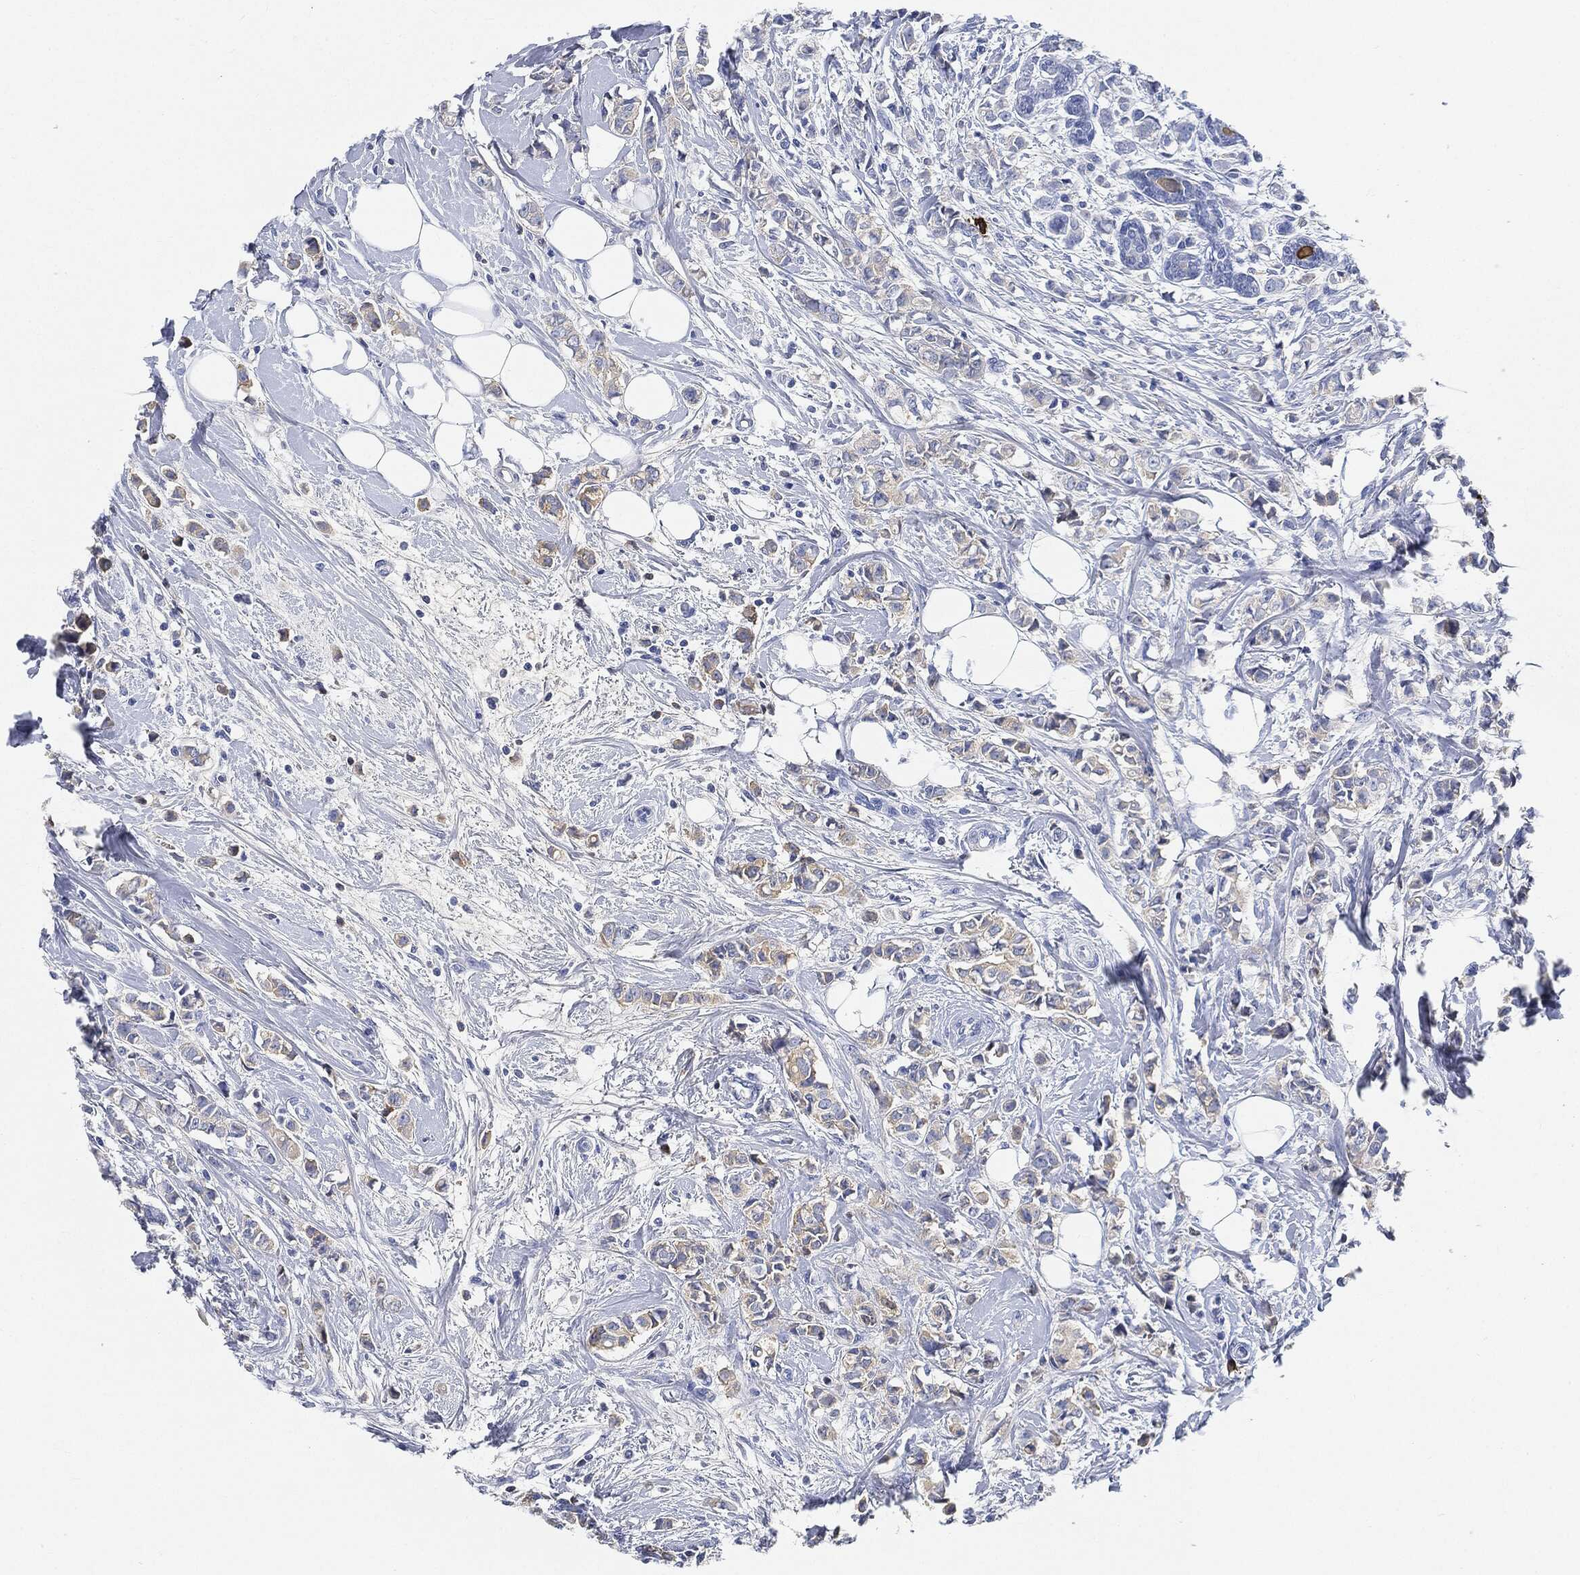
{"staining": {"intensity": "negative", "quantity": "none", "location": "none"}, "tissue": "breast cancer", "cell_type": "Tumor cells", "image_type": "cancer", "snomed": [{"axis": "morphology", "description": "Normal tissue, NOS"}, {"axis": "morphology", "description": "Duct carcinoma"}, {"axis": "topography", "description": "Breast"}], "caption": "Protein analysis of breast cancer (invasive ductal carcinoma) reveals no significant expression in tumor cells. Brightfield microscopy of immunohistochemistry stained with DAB (3,3'-diaminobenzidine) (brown) and hematoxylin (blue), captured at high magnification.", "gene": "IGLV6-57", "patient": {"sex": "female", "age": 44}}